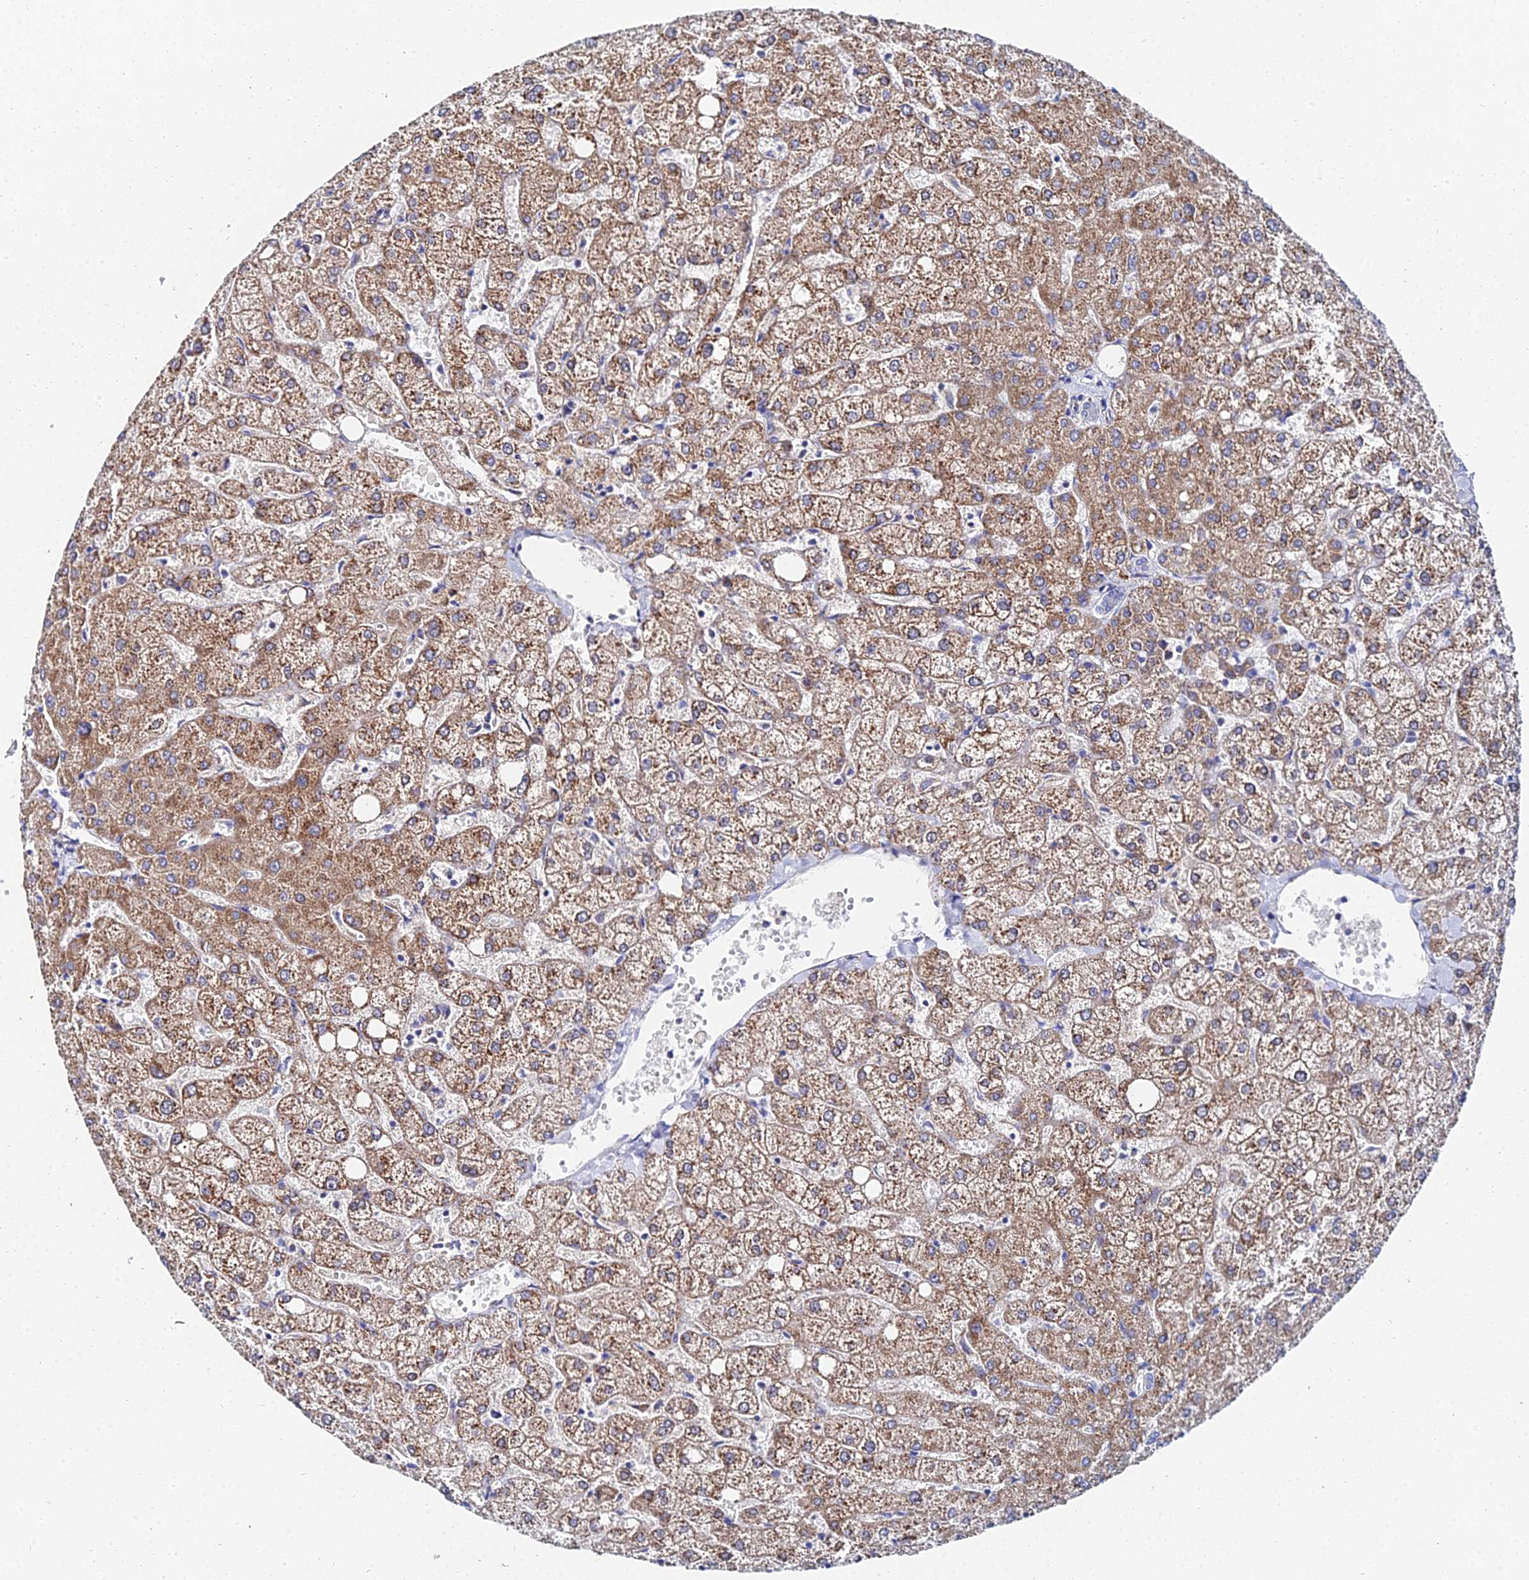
{"staining": {"intensity": "negative", "quantity": "none", "location": "none"}, "tissue": "liver", "cell_type": "Cholangiocytes", "image_type": "normal", "snomed": [{"axis": "morphology", "description": "Normal tissue, NOS"}, {"axis": "topography", "description": "Liver"}], "caption": "Micrograph shows no significant protein expression in cholangiocytes of unremarkable liver. (DAB immunohistochemistry with hematoxylin counter stain).", "gene": "PTTG1", "patient": {"sex": "female", "age": 54}}